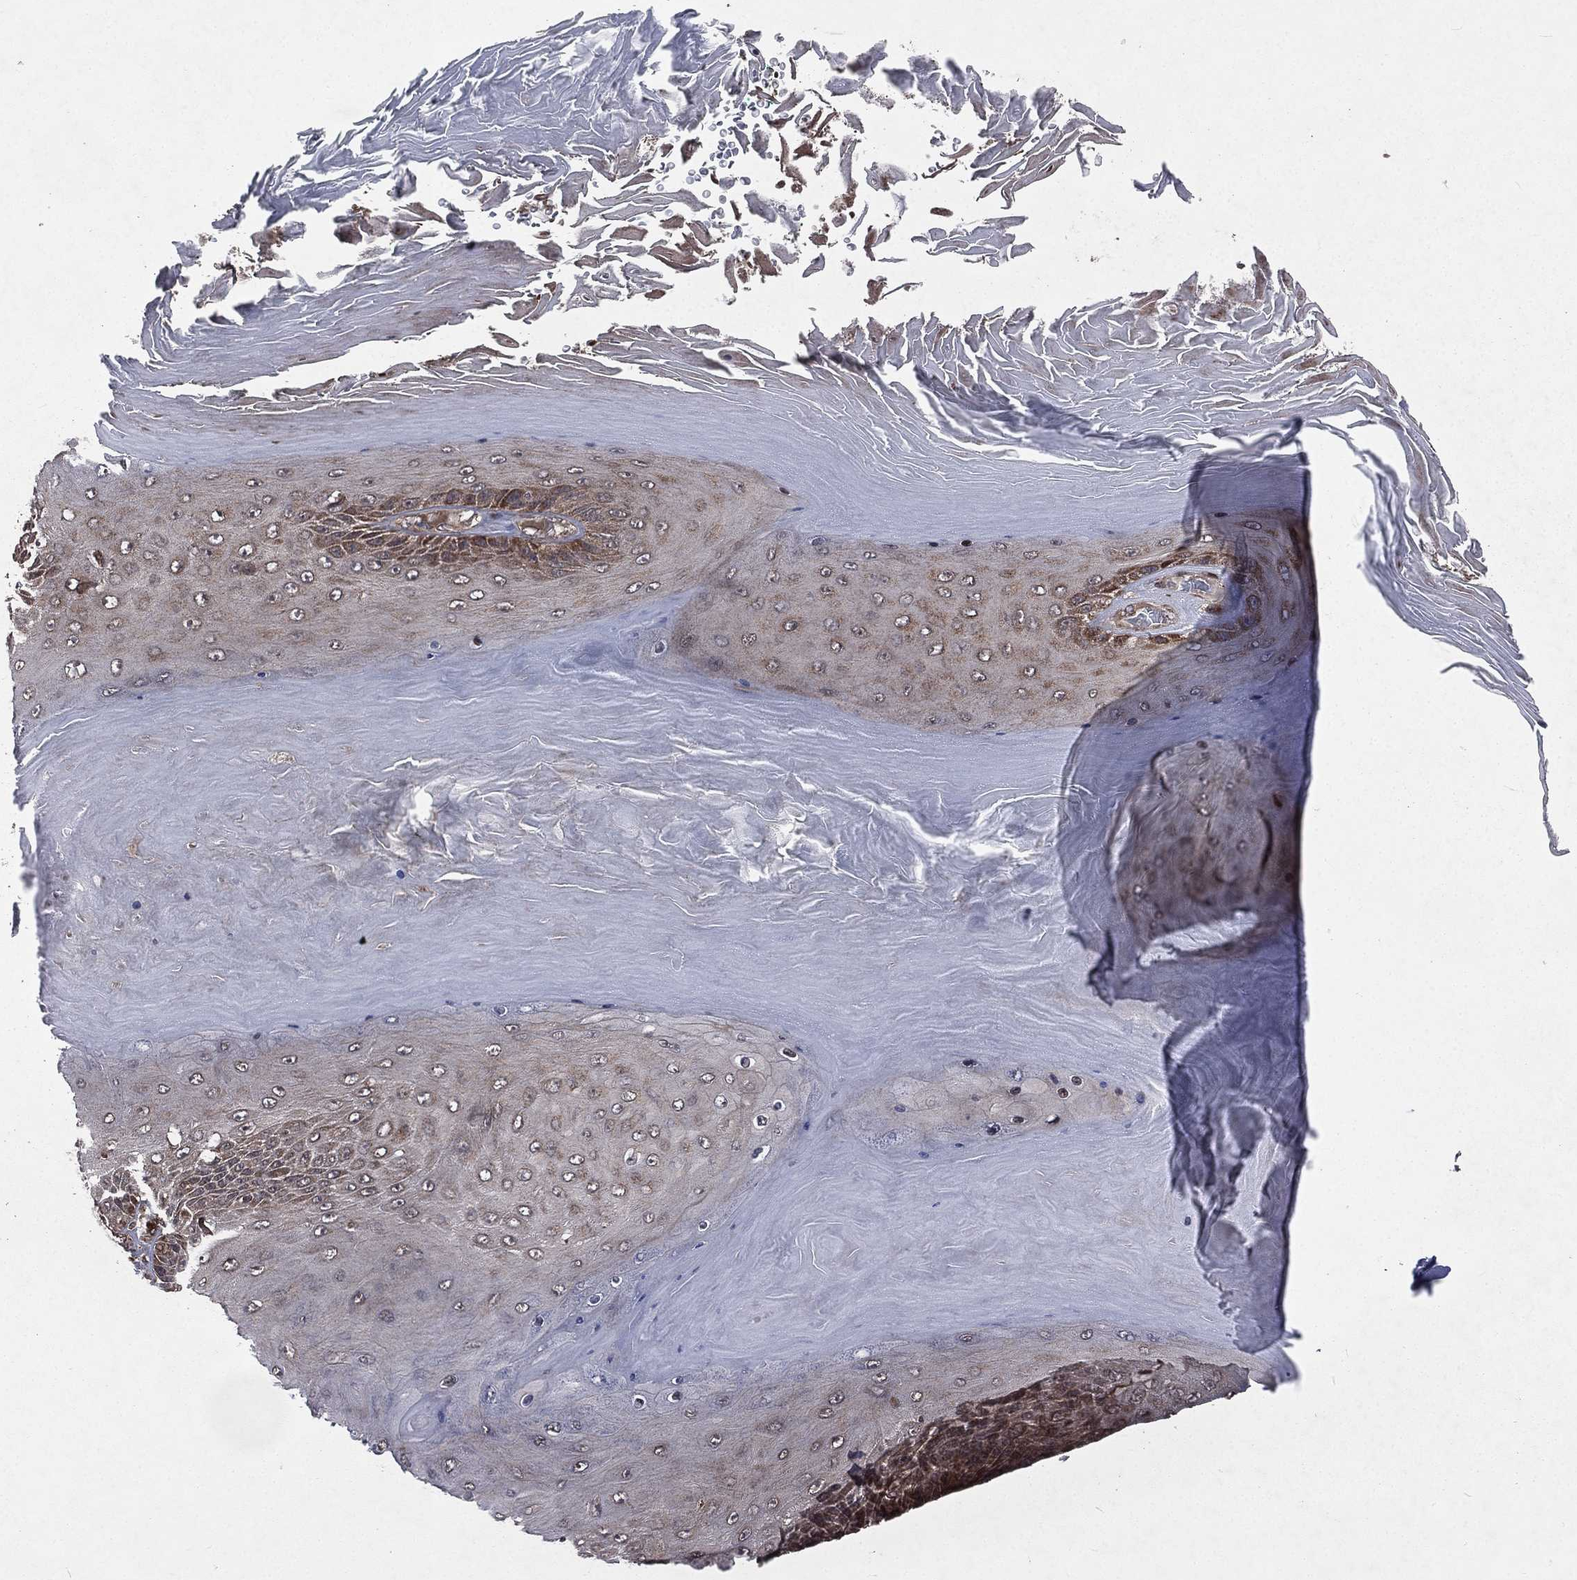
{"staining": {"intensity": "negative", "quantity": "none", "location": "none"}, "tissue": "skin cancer", "cell_type": "Tumor cells", "image_type": "cancer", "snomed": [{"axis": "morphology", "description": "Squamous cell carcinoma, NOS"}, {"axis": "topography", "description": "Skin"}], "caption": "A high-resolution image shows immunohistochemistry (IHC) staining of skin cancer (squamous cell carcinoma), which exhibits no significant expression in tumor cells.", "gene": "LENG8", "patient": {"sex": "male", "age": 62}}